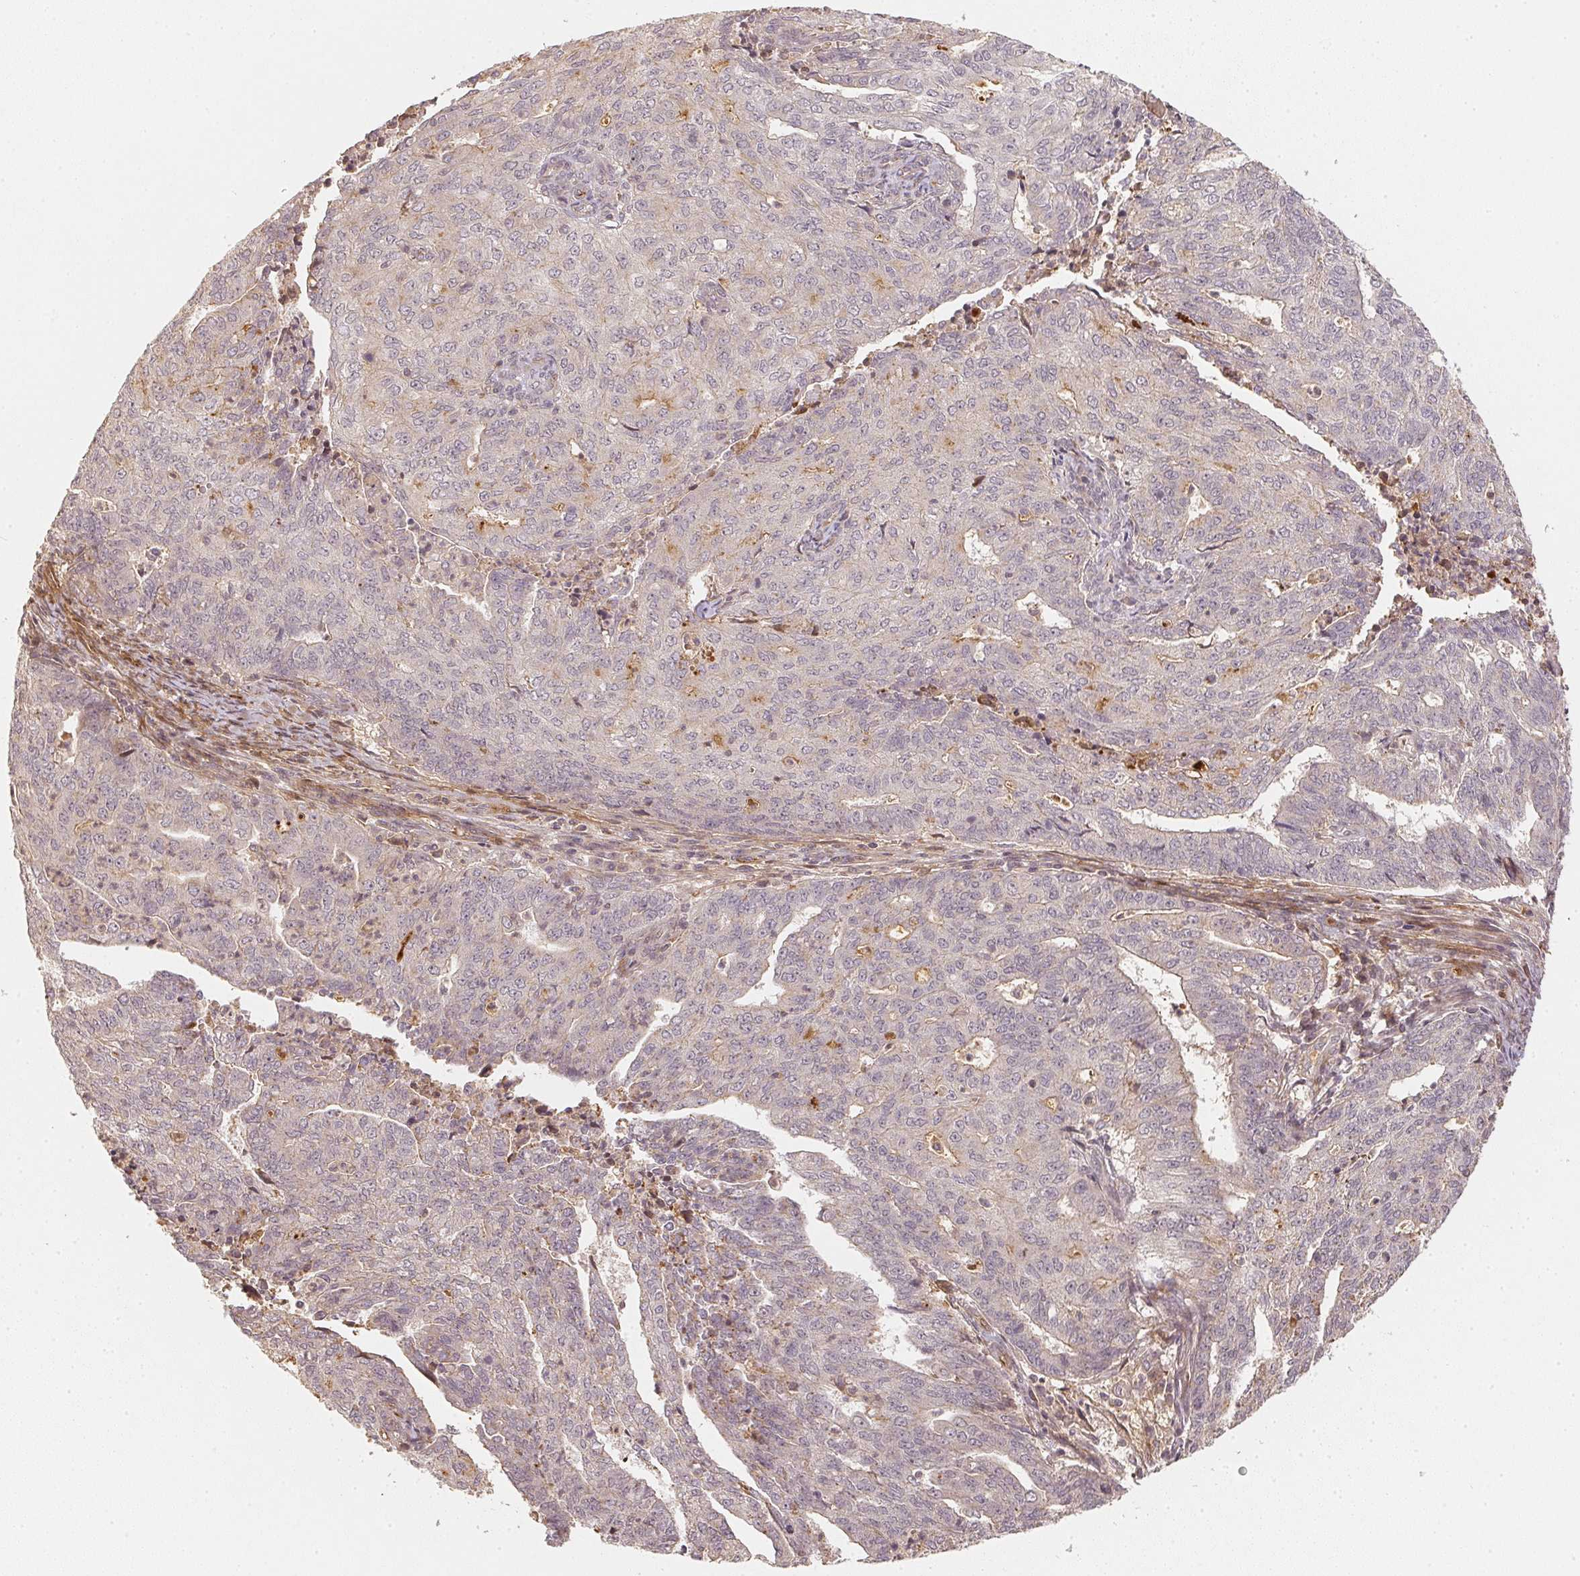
{"staining": {"intensity": "negative", "quantity": "none", "location": "none"}, "tissue": "endometrial cancer", "cell_type": "Tumor cells", "image_type": "cancer", "snomed": [{"axis": "morphology", "description": "Adenocarcinoma, NOS"}, {"axis": "topography", "description": "Endometrium"}], "caption": "The photomicrograph demonstrates no staining of tumor cells in endometrial cancer (adenocarcinoma).", "gene": "SERPINE1", "patient": {"sex": "female", "age": 82}}